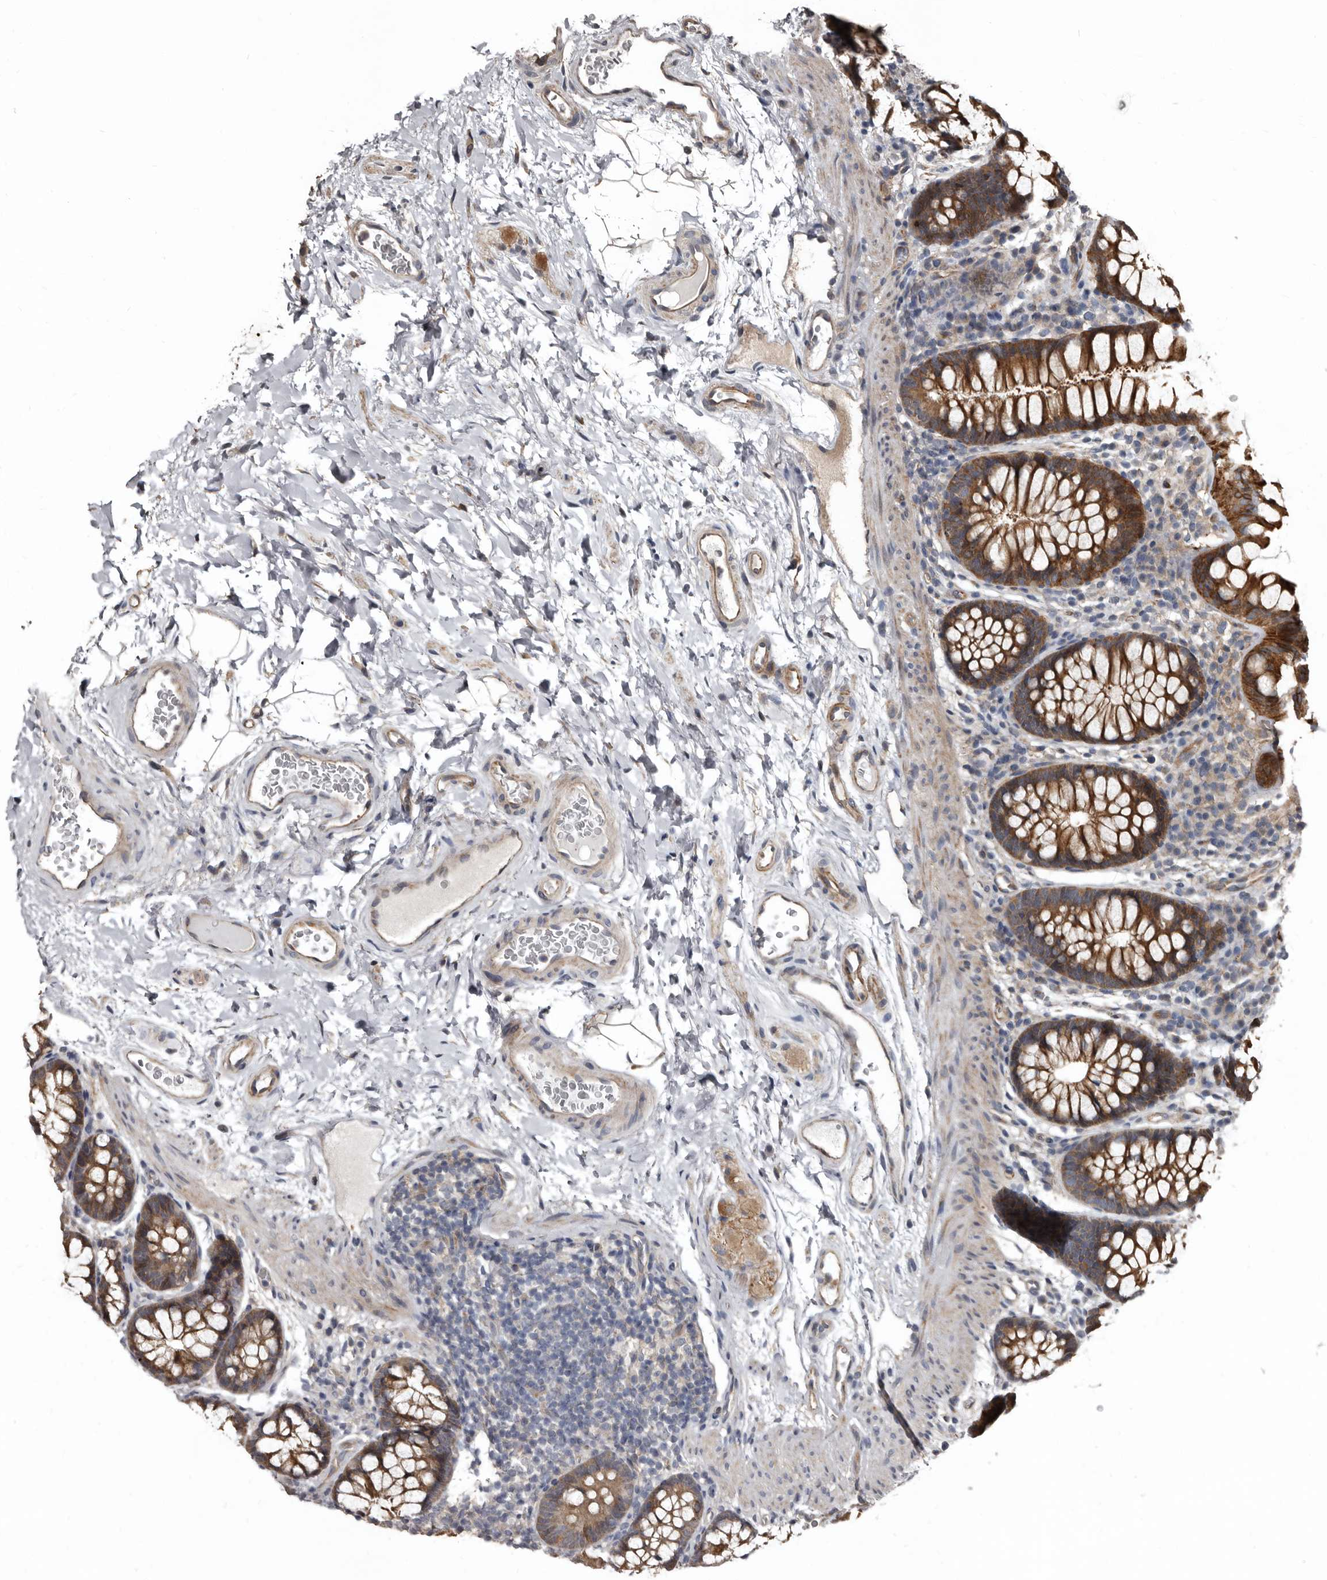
{"staining": {"intensity": "moderate", "quantity": ">75%", "location": "cytoplasmic/membranous"}, "tissue": "colon", "cell_type": "Endothelial cells", "image_type": "normal", "snomed": [{"axis": "morphology", "description": "Normal tissue, NOS"}, {"axis": "topography", "description": "Colon"}], "caption": "Immunohistochemical staining of normal colon demonstrates >75% levels of moderate cytoplasmic/membranous protein positivity in approximately >75% of endothelial cells.", "gene": "DHPS", "patient": {"sex": "female", "age": 62}}